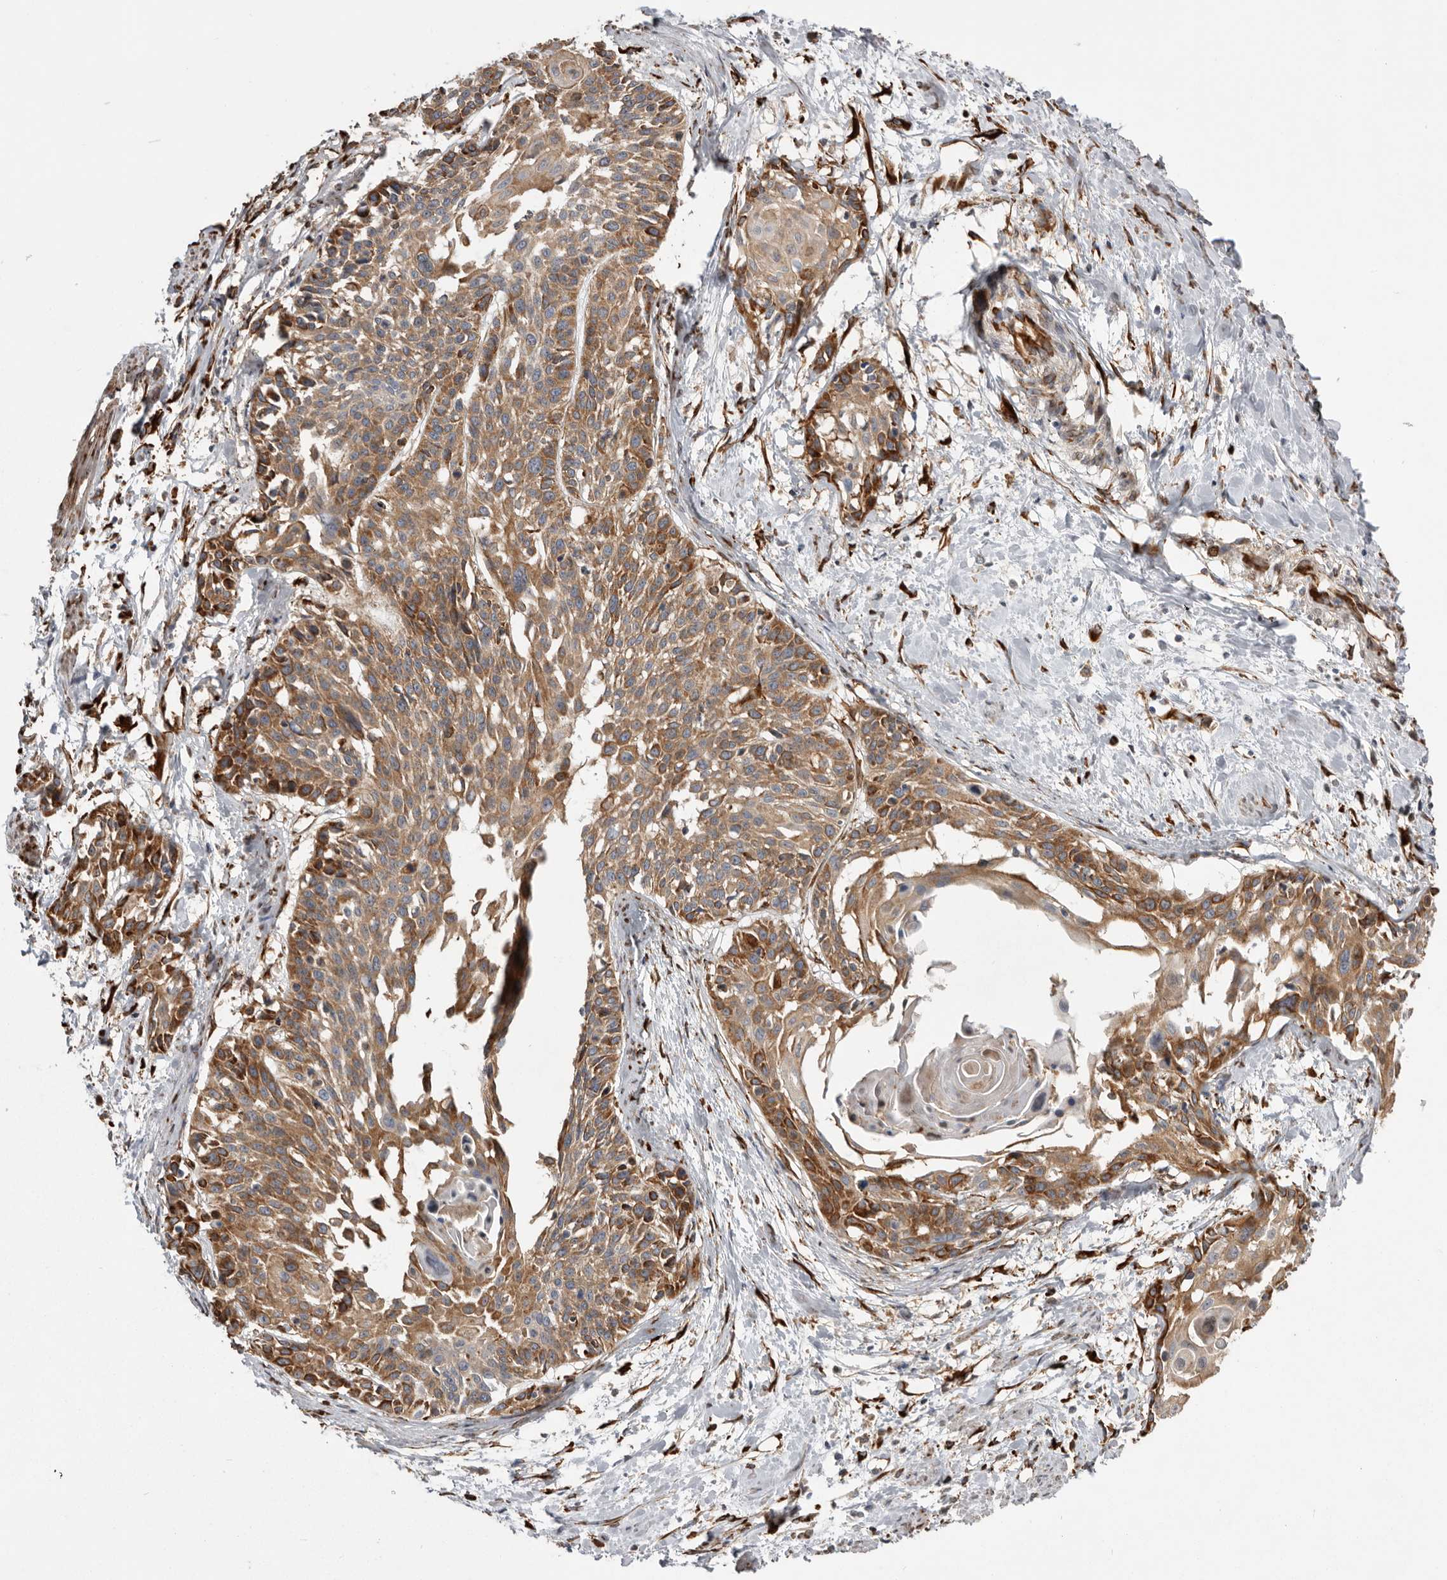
{"staining": {"intensity": "moderate", "quantity": ">75%", "location": "cytoplasmic/membranous"}, "tissue": "cervical cancer", "cell_type": "Tumor cells", "image_type": "cancer", "snomed": [{"axis": "morphology", "description": "Squamous cell carcinoma, NOS"}, {"axis": "topography", "description": "Cervix"}], "caption": "Immunohistochemistry photomicrograph of neoplastic tissue: cervical cancer stained using immunohistochemistry (IHC) shows medium levels of moderate protein expression localized specifically in the cytoplasmic/membranous of tumor cells, appearing as a cytoplasmic/membranous brown color.", "gene": "WDTC1", "patient": {"sex": "female", "age": 57}}